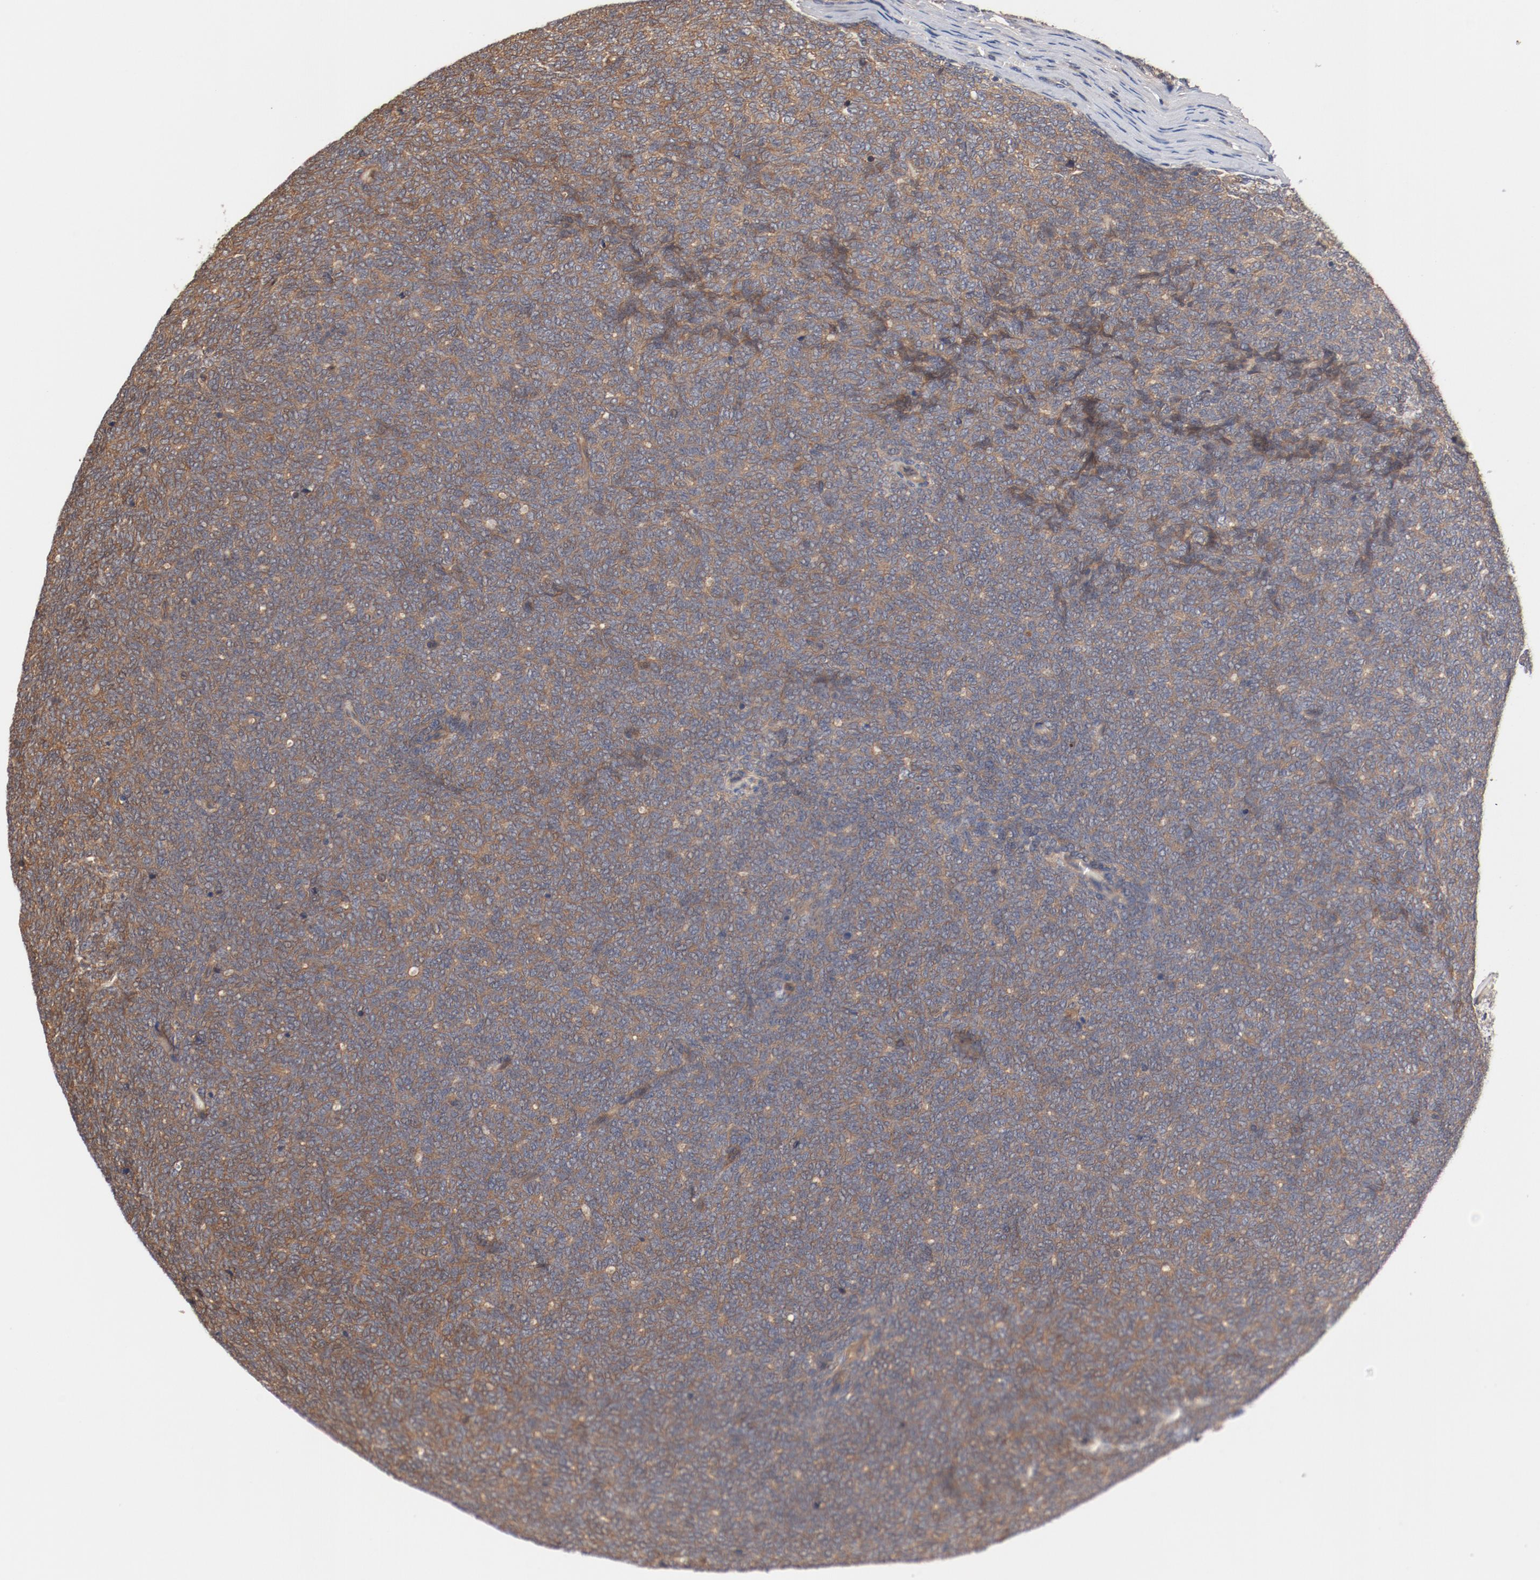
{"staining": {"intensity": "moderate", "quantity": ">75%", "location": "cytoplasmic/membranous"}, "tissue": "renal cancer", "cell_type": "Tumor cells", "image_type": "cancer", "snomed": [{"axis": "morphology", "description": "Neoplasm, malignant, NOS"}, {"axis": "topography", "description": "Kidney"}], "caption": "A medium amount of moderate cytoplasmic/membranous positivity is appreciated in about >75% of tumor cells in neoplasm (malignant) (renal) tissue.", "gene": "PITPNM2", "patient": {"sex": "male", "age": 28}}